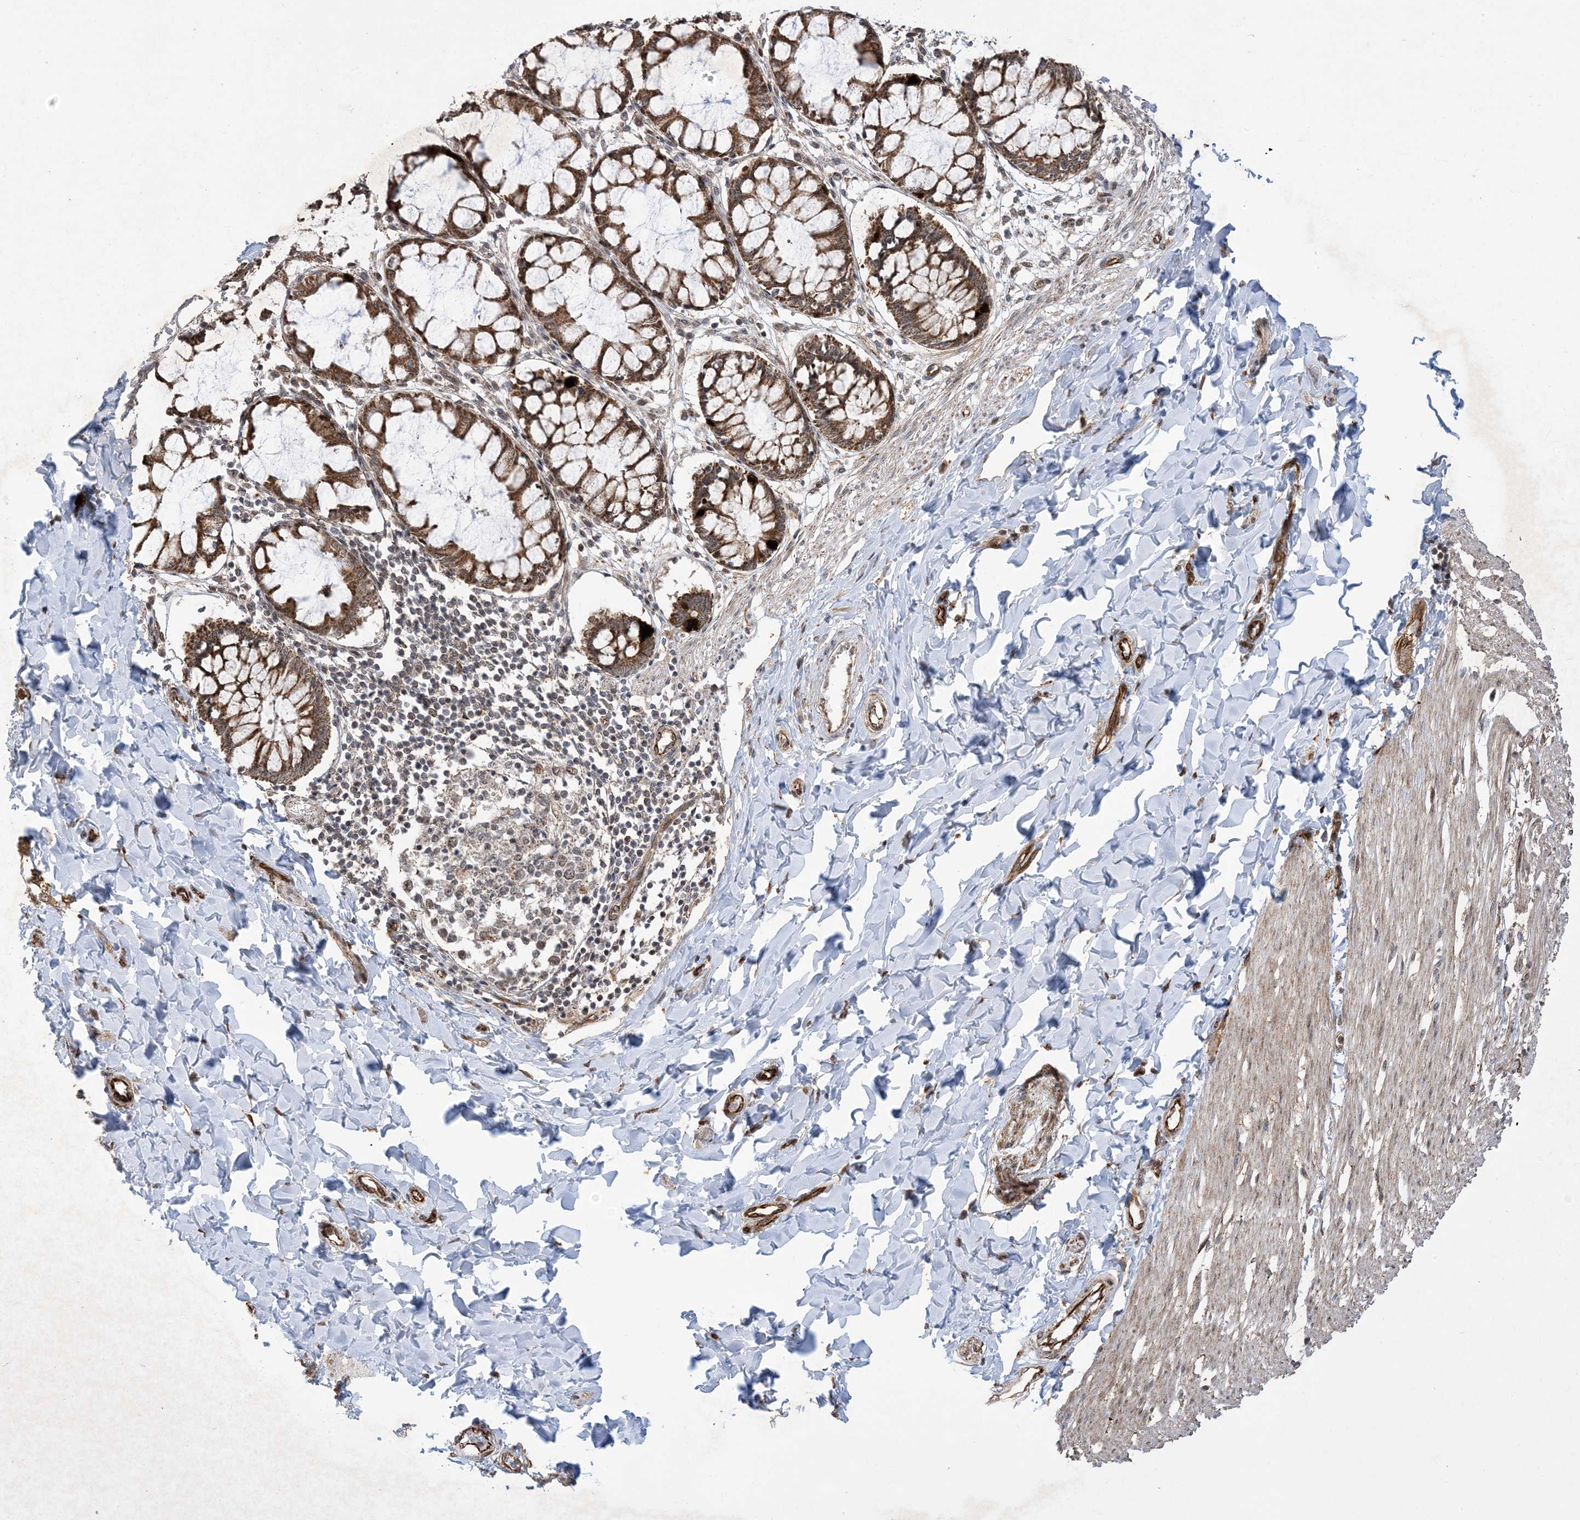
{"staining": {"intensity": "moderate", "quantity": ">75%", "location": "cytoplasmic/membranous,nuclear"}, "tissue": "smooth muscle", "cell_type": "Smooth muscle cells", "image_type": "normal", "snomed": [{"axis": "morphology", "description": "Normal tissue, NOS"}, {"axis": "morphology", "description": "Adenocarcinoma, NOS"}, {"axis": "topography", "description": "Colon"}, {"axis": "topography", "description": "Peripheral nerve tissue"}], "caption": "This histopathology image shows normal smooth muscle stained with immunohistochemistry (IHC) to label a protein in brown. The cytoplasmic/membranous,nuclear of smooth muscle cells show moderate positivity for the protein. Nuclei are counter-stained blue.", "gene": "FAM9B", "patient": {"sex": "male", "age": 14}}